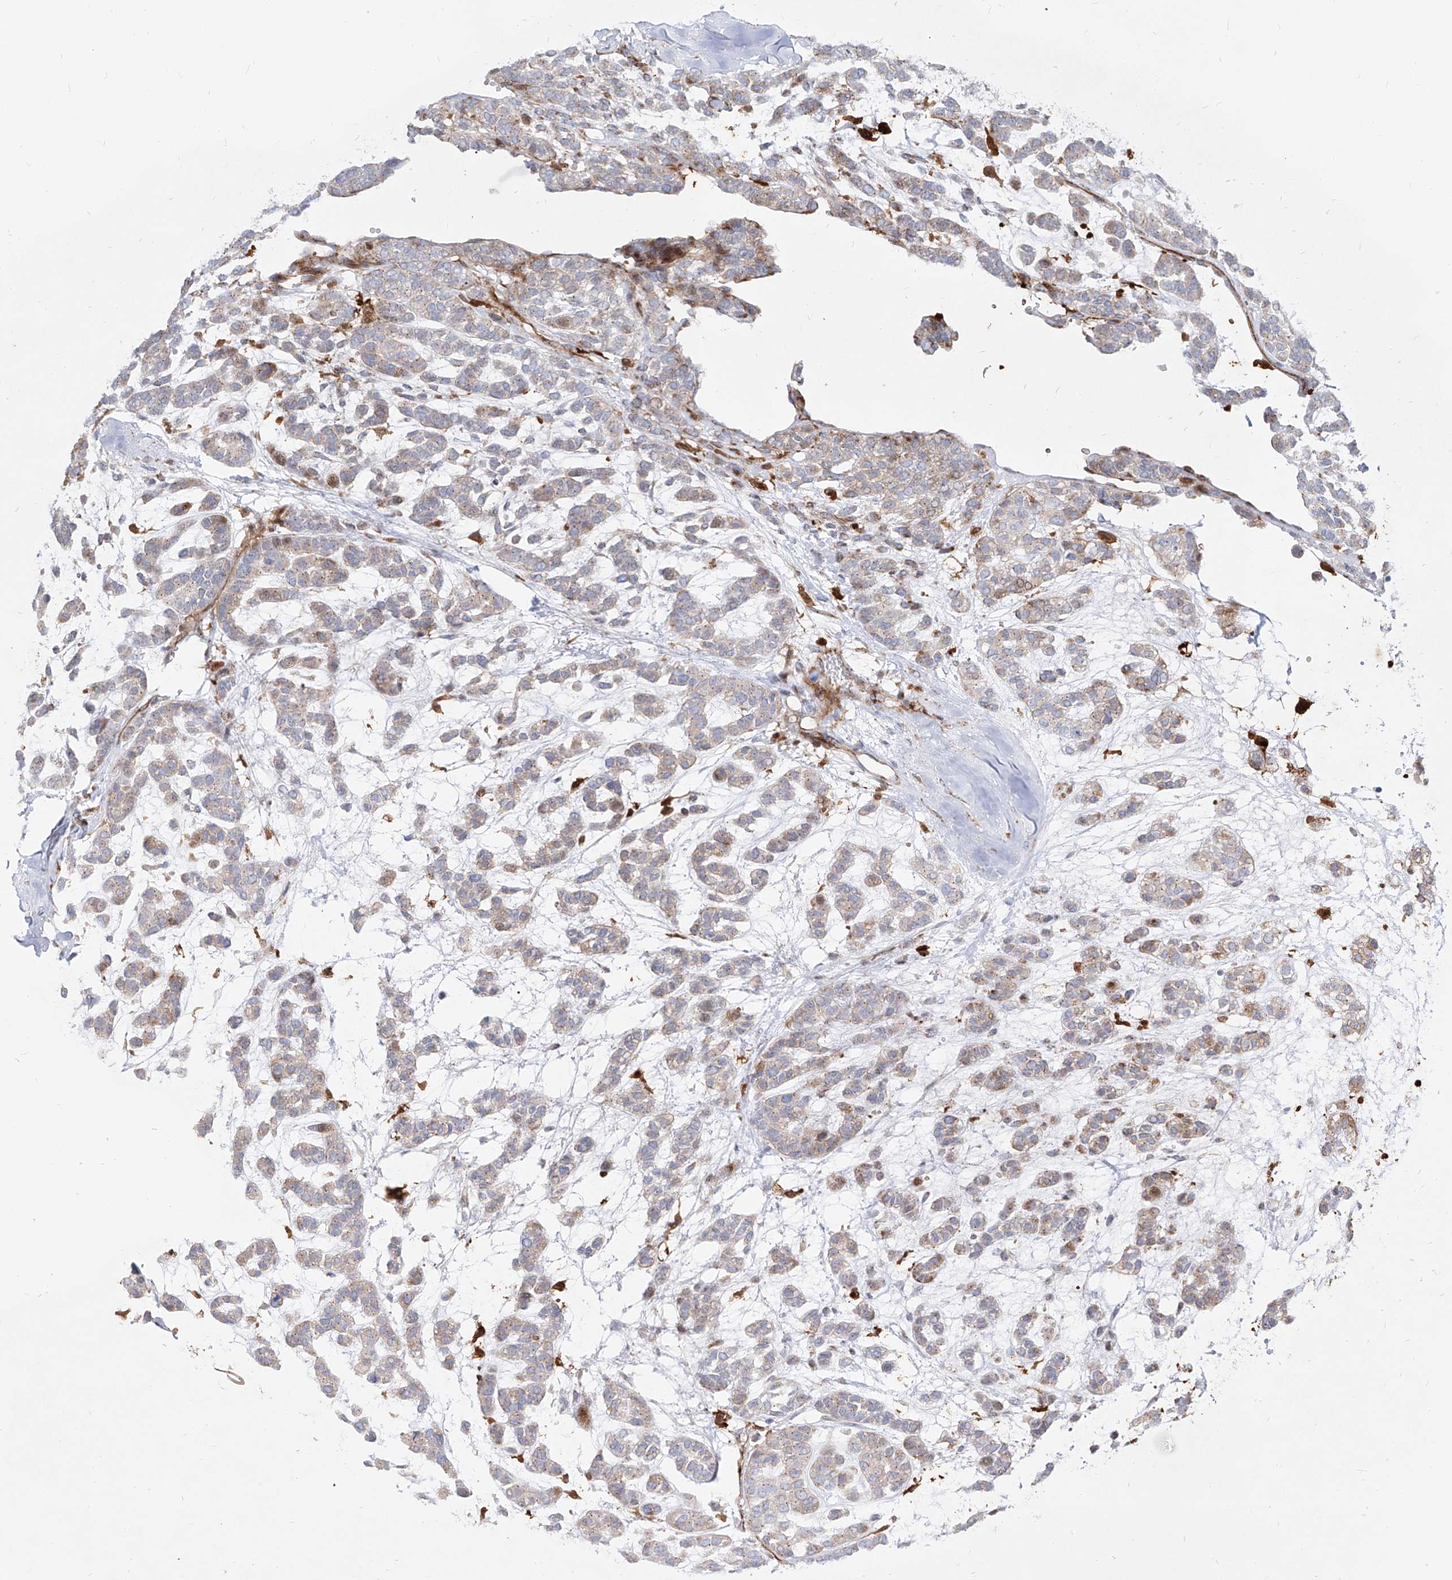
{"staining": {"intensity": "weak", "quantity": "<25%", "location": "cytoplasmic/membranous"}, "tissue": "head and neck cancer", "cell_type": "Tumor cells", "image_type": "cancer", "snomed": [{"axis": "morphology", "description": "Adenocarcinoma, NOS"}, {"axis": "morphology", "description": "Adenoma, NOS"}, {"axis": "topography", "description": "Head-Neck"}], "caption": "This is a micrograph of IHC staining of head and neck cancer (adenocarcinoma), which shows no expression in tumor cells.", "gene": "KYNU", "patient": {"sex": "female", "age": 55}}